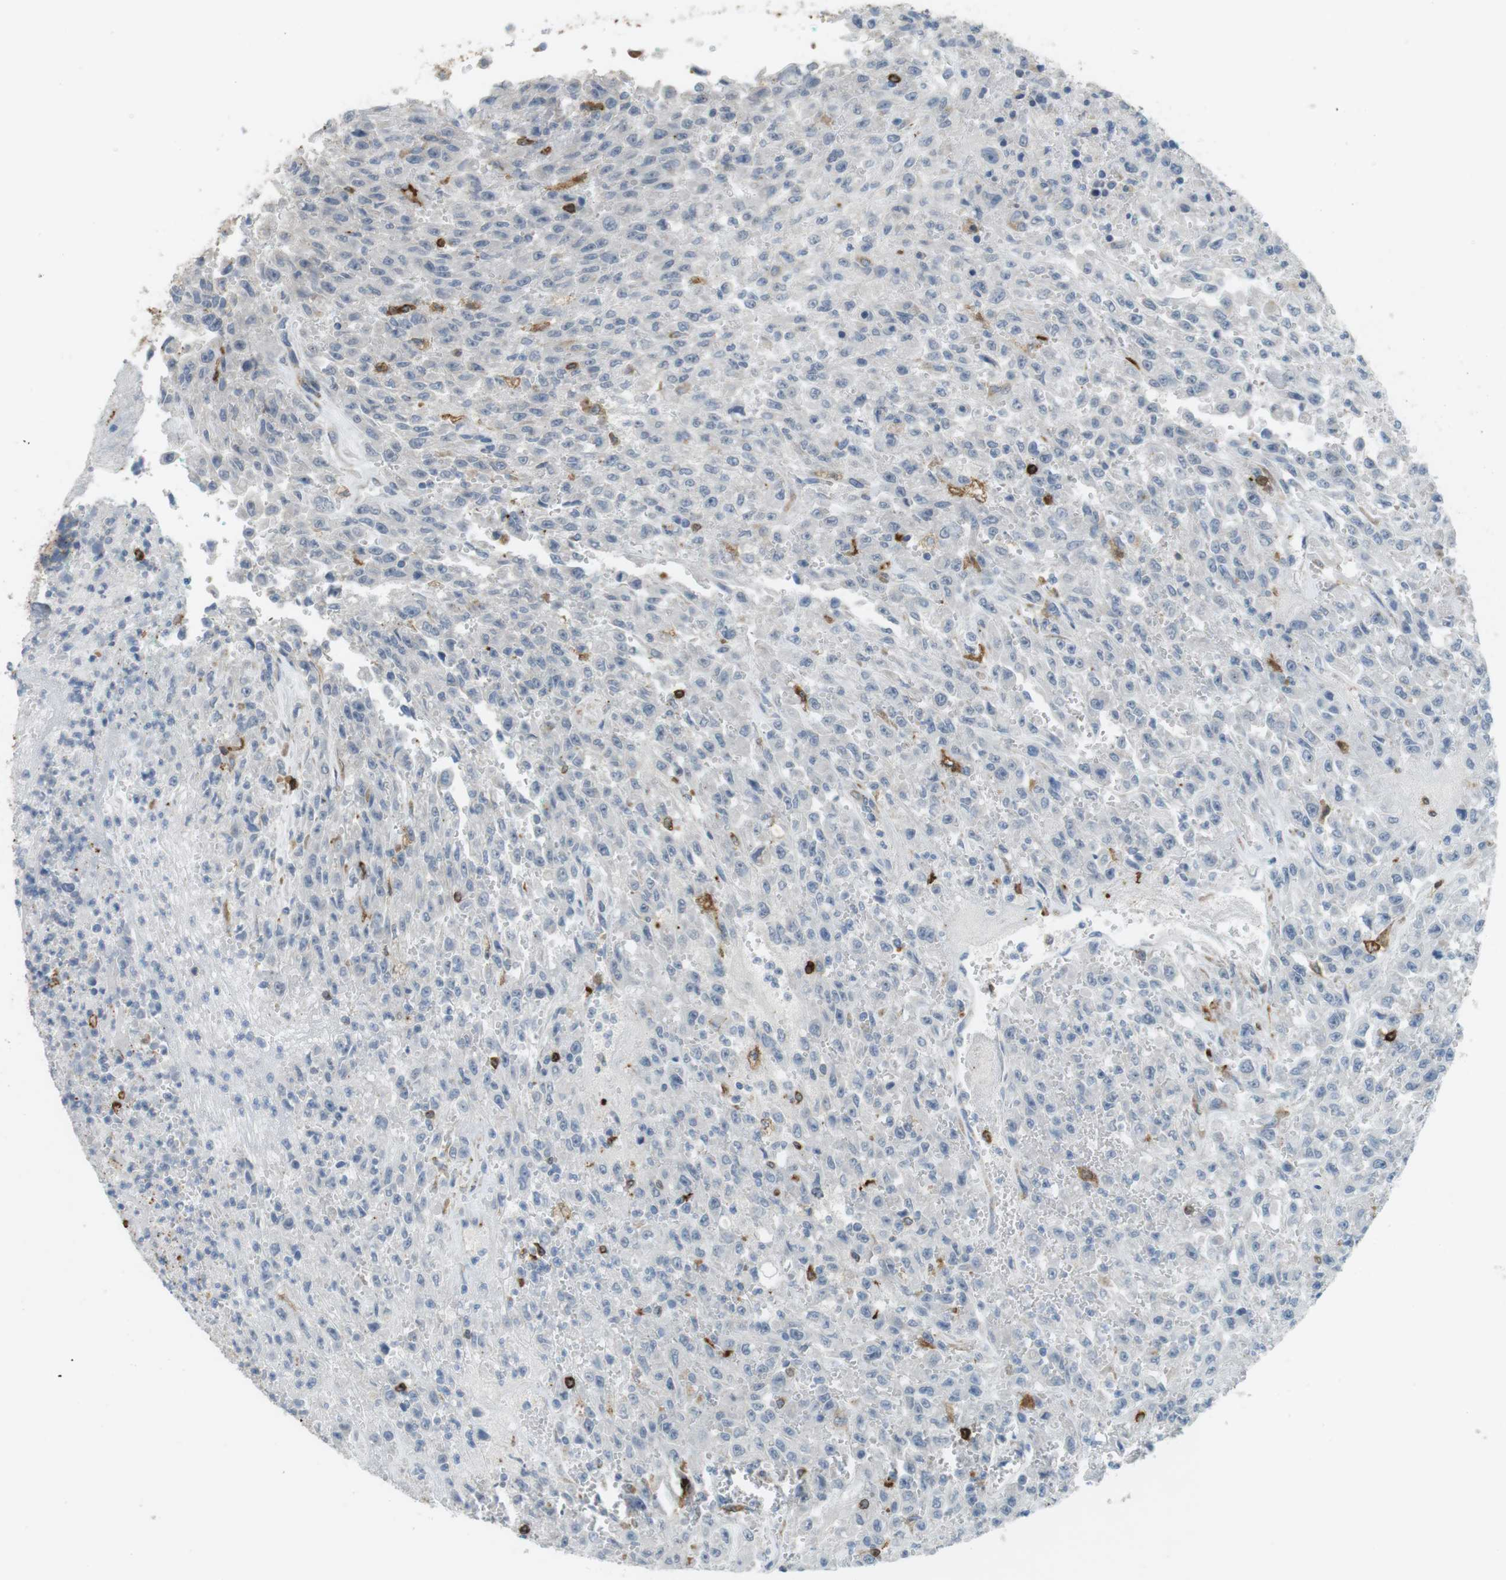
{"staining": {"intensity": "negative", "quantity": "none", "location": "none"}, "tissue": "urothelial cancer", "cell_type": "Tumor cells", "image_type": "cancer", "snomed": [{"axis": "morphology", "description": "Urothelial carcinoma, High grade"}, {"axis": "topography", "description": "Urinary bladder"}], "caption": "The micrograph displays no staining of tumor cells in urothelial cancer.", "gene": "HLA-DRA", "patient": {"sex": "male", "age": 46}}